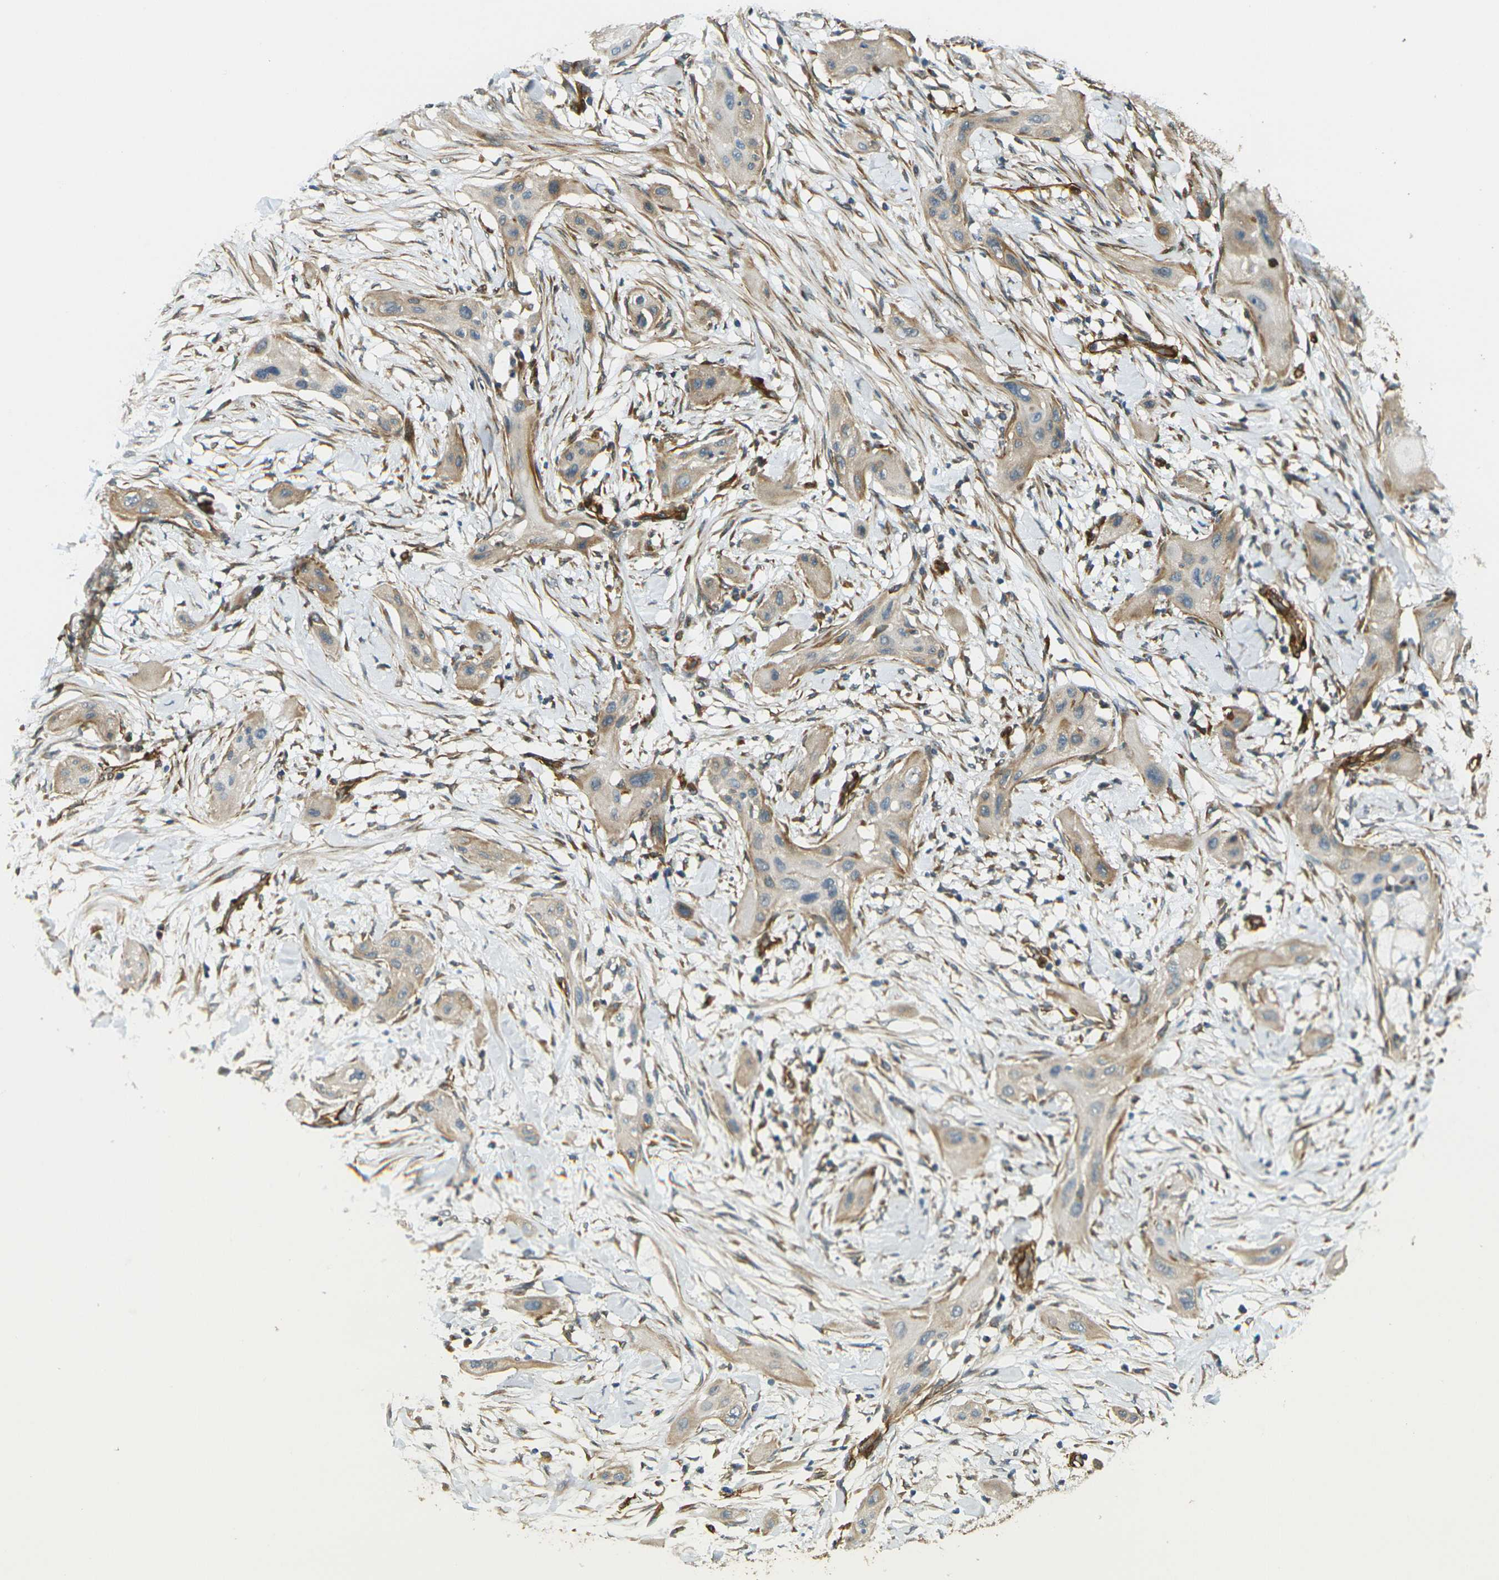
{"staining": {"intensity": "weak", "quantity": ">75%", "location": "cytoplasmic/membranous"}, "tissue": "lung cancer", "cell_type": "Tumor cells", "image_type": "cancer", "snomed": [{"axis": "morphology", "description": "Squamous cell carcinoma, NOS"}, {"axis": "topography", "description": "Lung"}], "caption": "DAB immunohistochemical staining of human lung cancer demonstrates weak cytoplasmic/membranous protein expression in approximately >75% of tumor cells.", "gene": "CYTH3", "patient": {"sex": "female", "age": 47}}